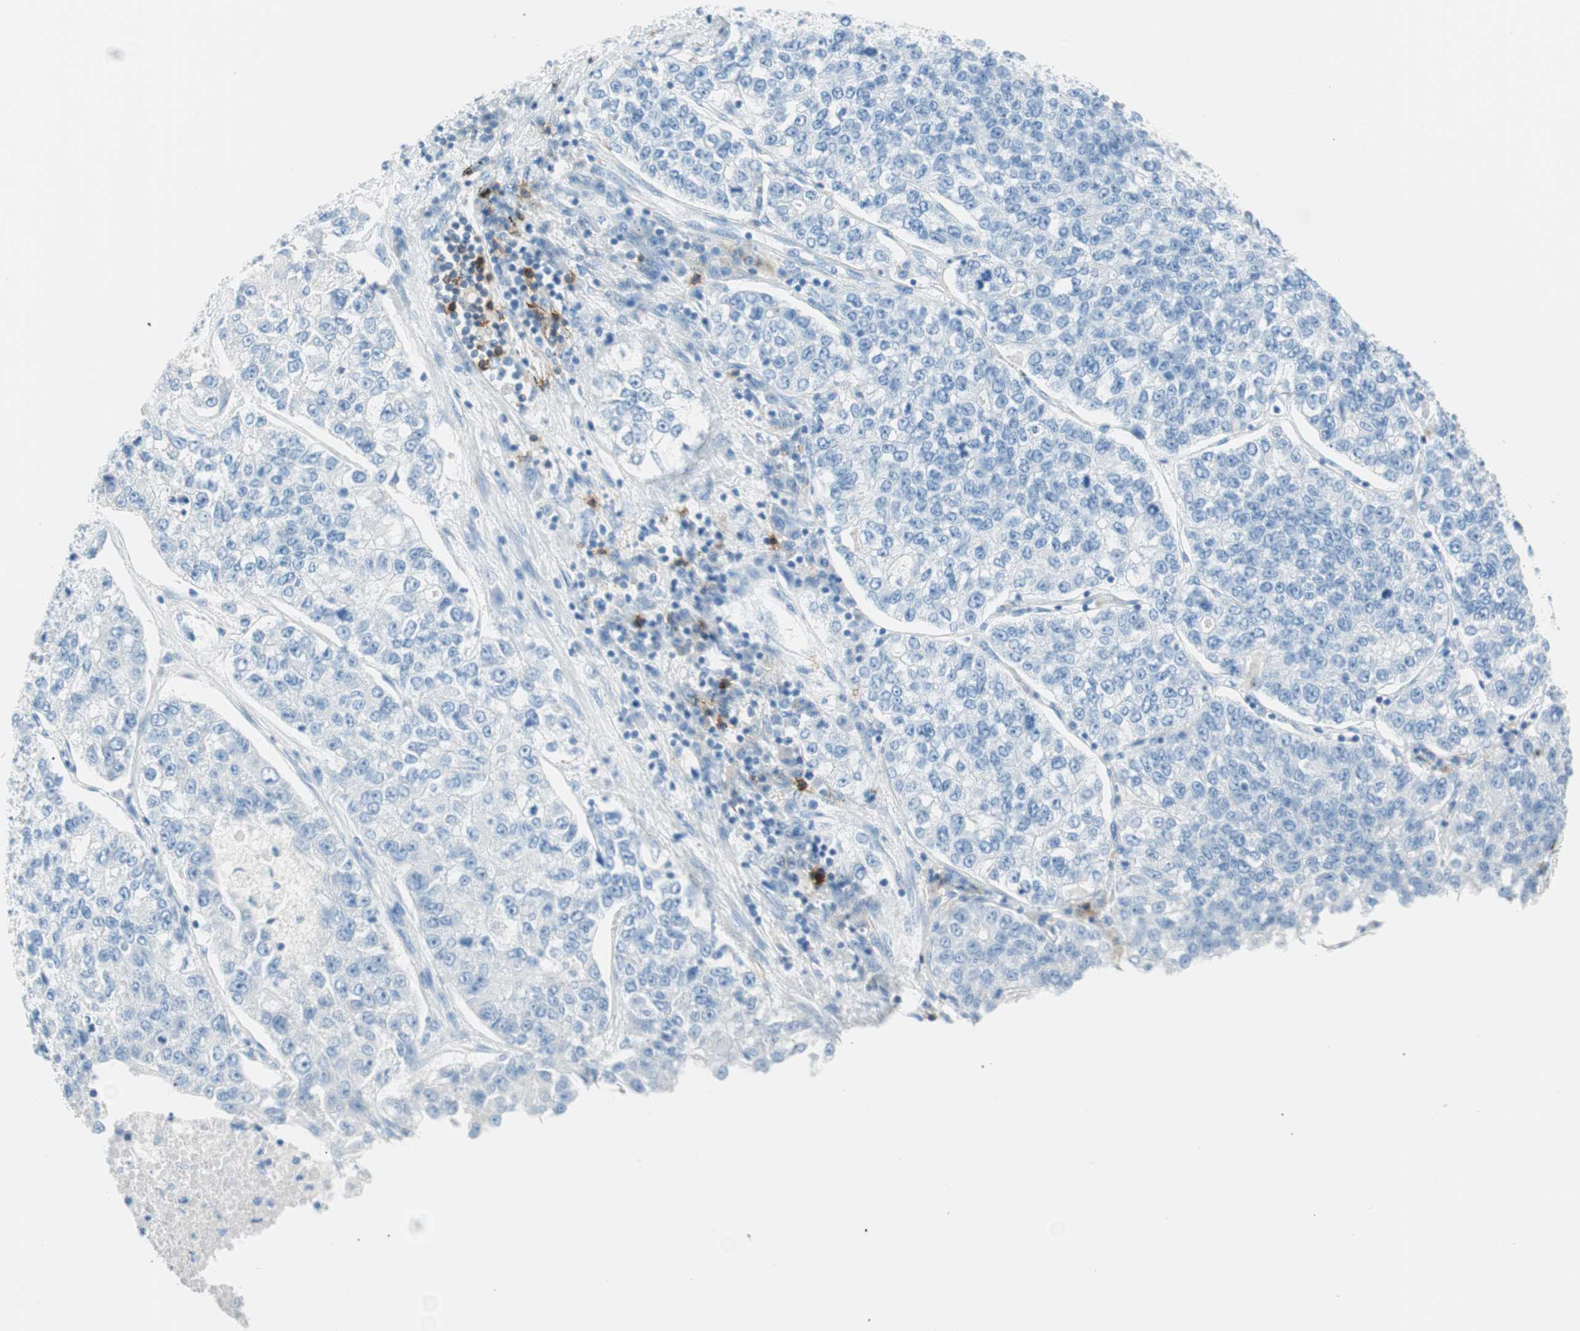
{"staining": {"intensity": "negative", "quantity": "none", "location": "none"}, "tissue": "lung cancer", "cell_type": "Tumor cells", "image_type": "cancer", "snomed": [{"axis": "morphology", "description": "Adenocarcinoma, NOS"}, {"axis": "topography", "description": "Lung"}], "caption": "Tumor cells show no significant expression in lung cancer.", "gene": "TNFRSF13C", "patient": {"sex": "male", "age": 49}}